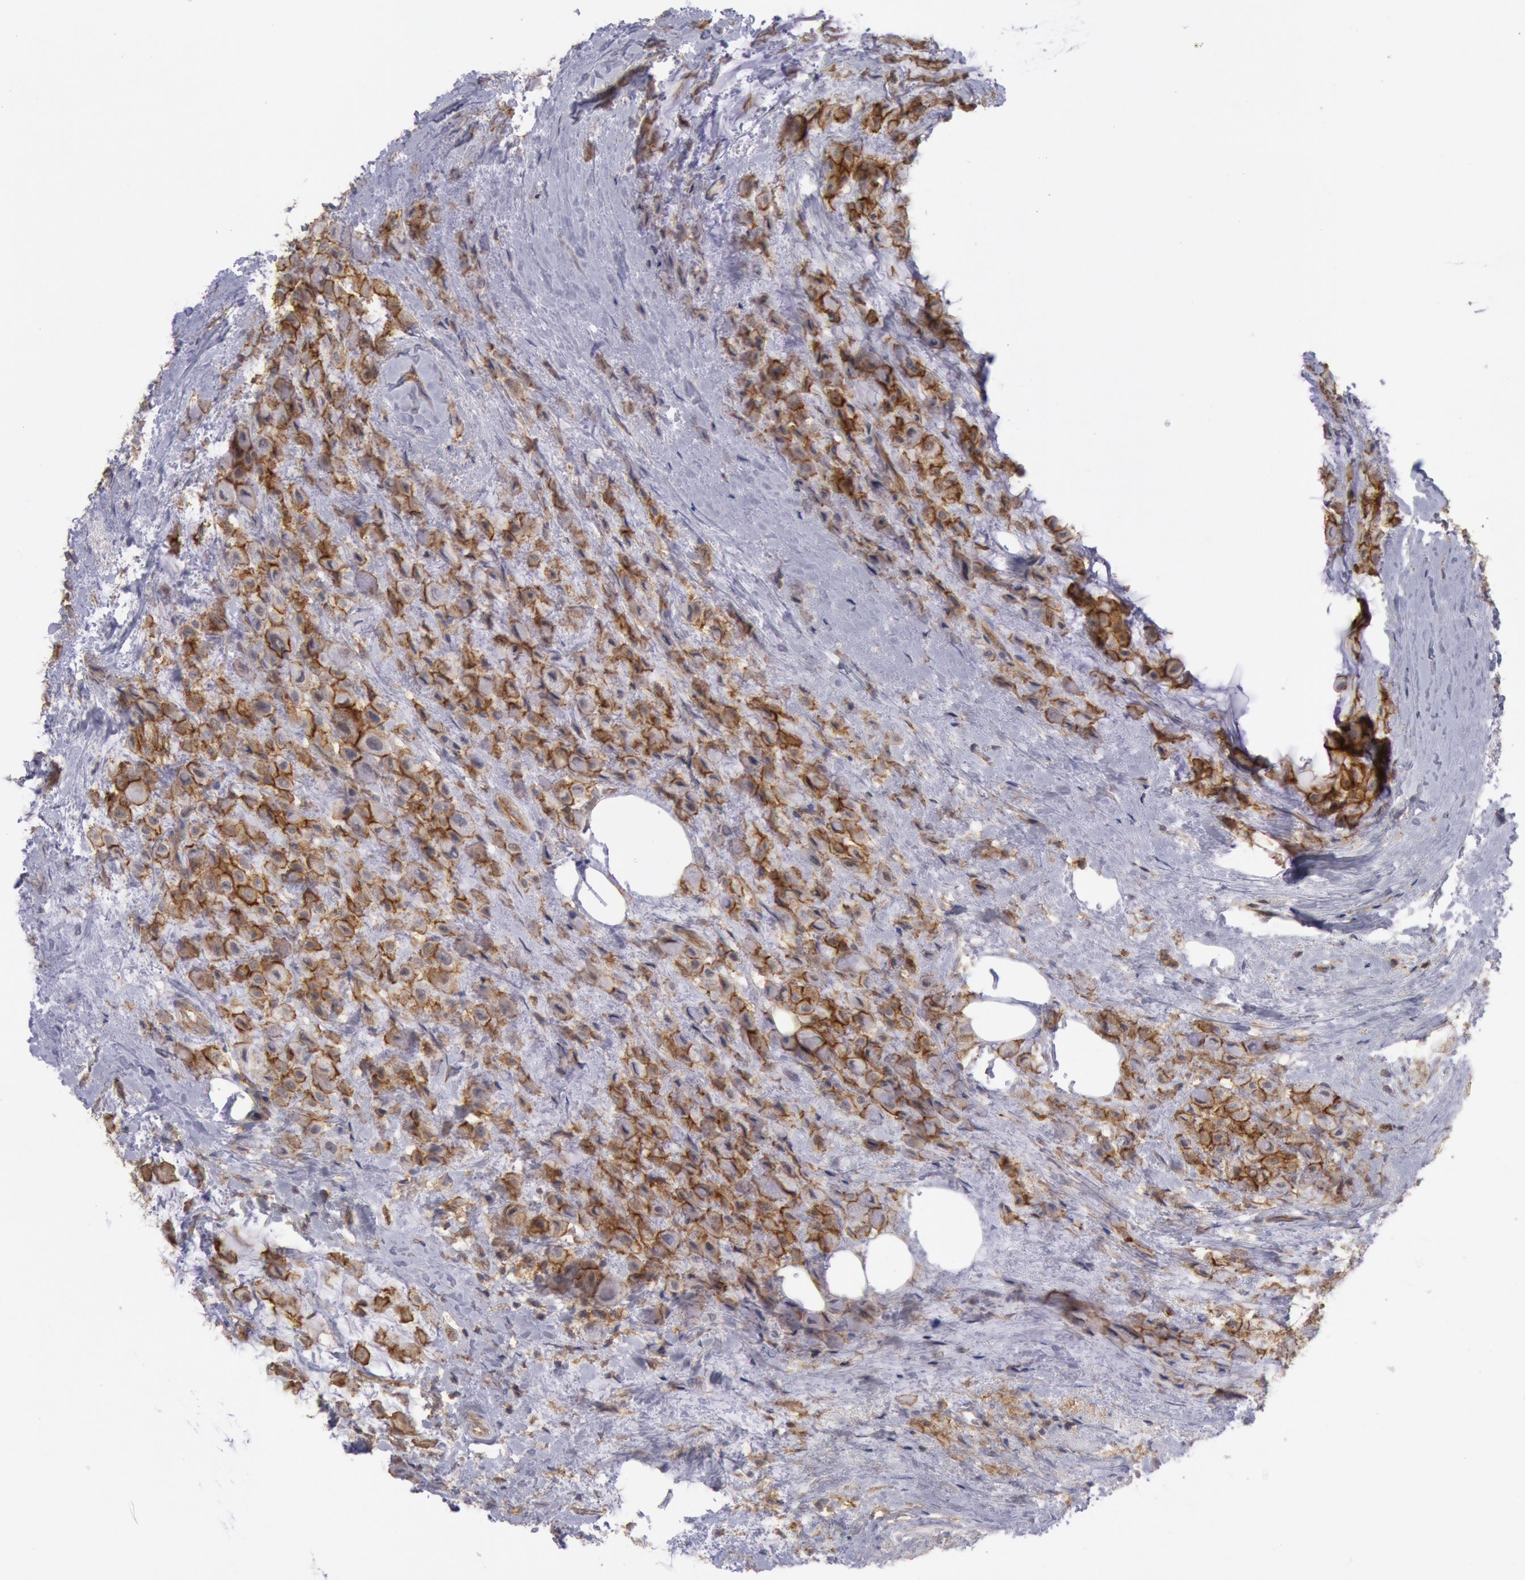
{"staining": {"intensity": "strong", "quantity": ">75%", "location": "cytoplasmic/membranous"}, "tissue": "breast cancer", "cell_type": "Tumor cells", "image_type": "cancer", "snomed": [{"axis": "morphology", "description": "Lobular carcinoma"}, {"axis": "topography", "description": "Breast"}], "caption": "Immunohistochemical staining of human lobular carcinoma (breast) reveals strong cytoplasmic/membranous protein expression in approximately >75% of tumor cells. The protein is shown in brown color, while the nuclei are stained blue.", "gene": "STX4", "patient": {"sex": "female", "age": 85}}